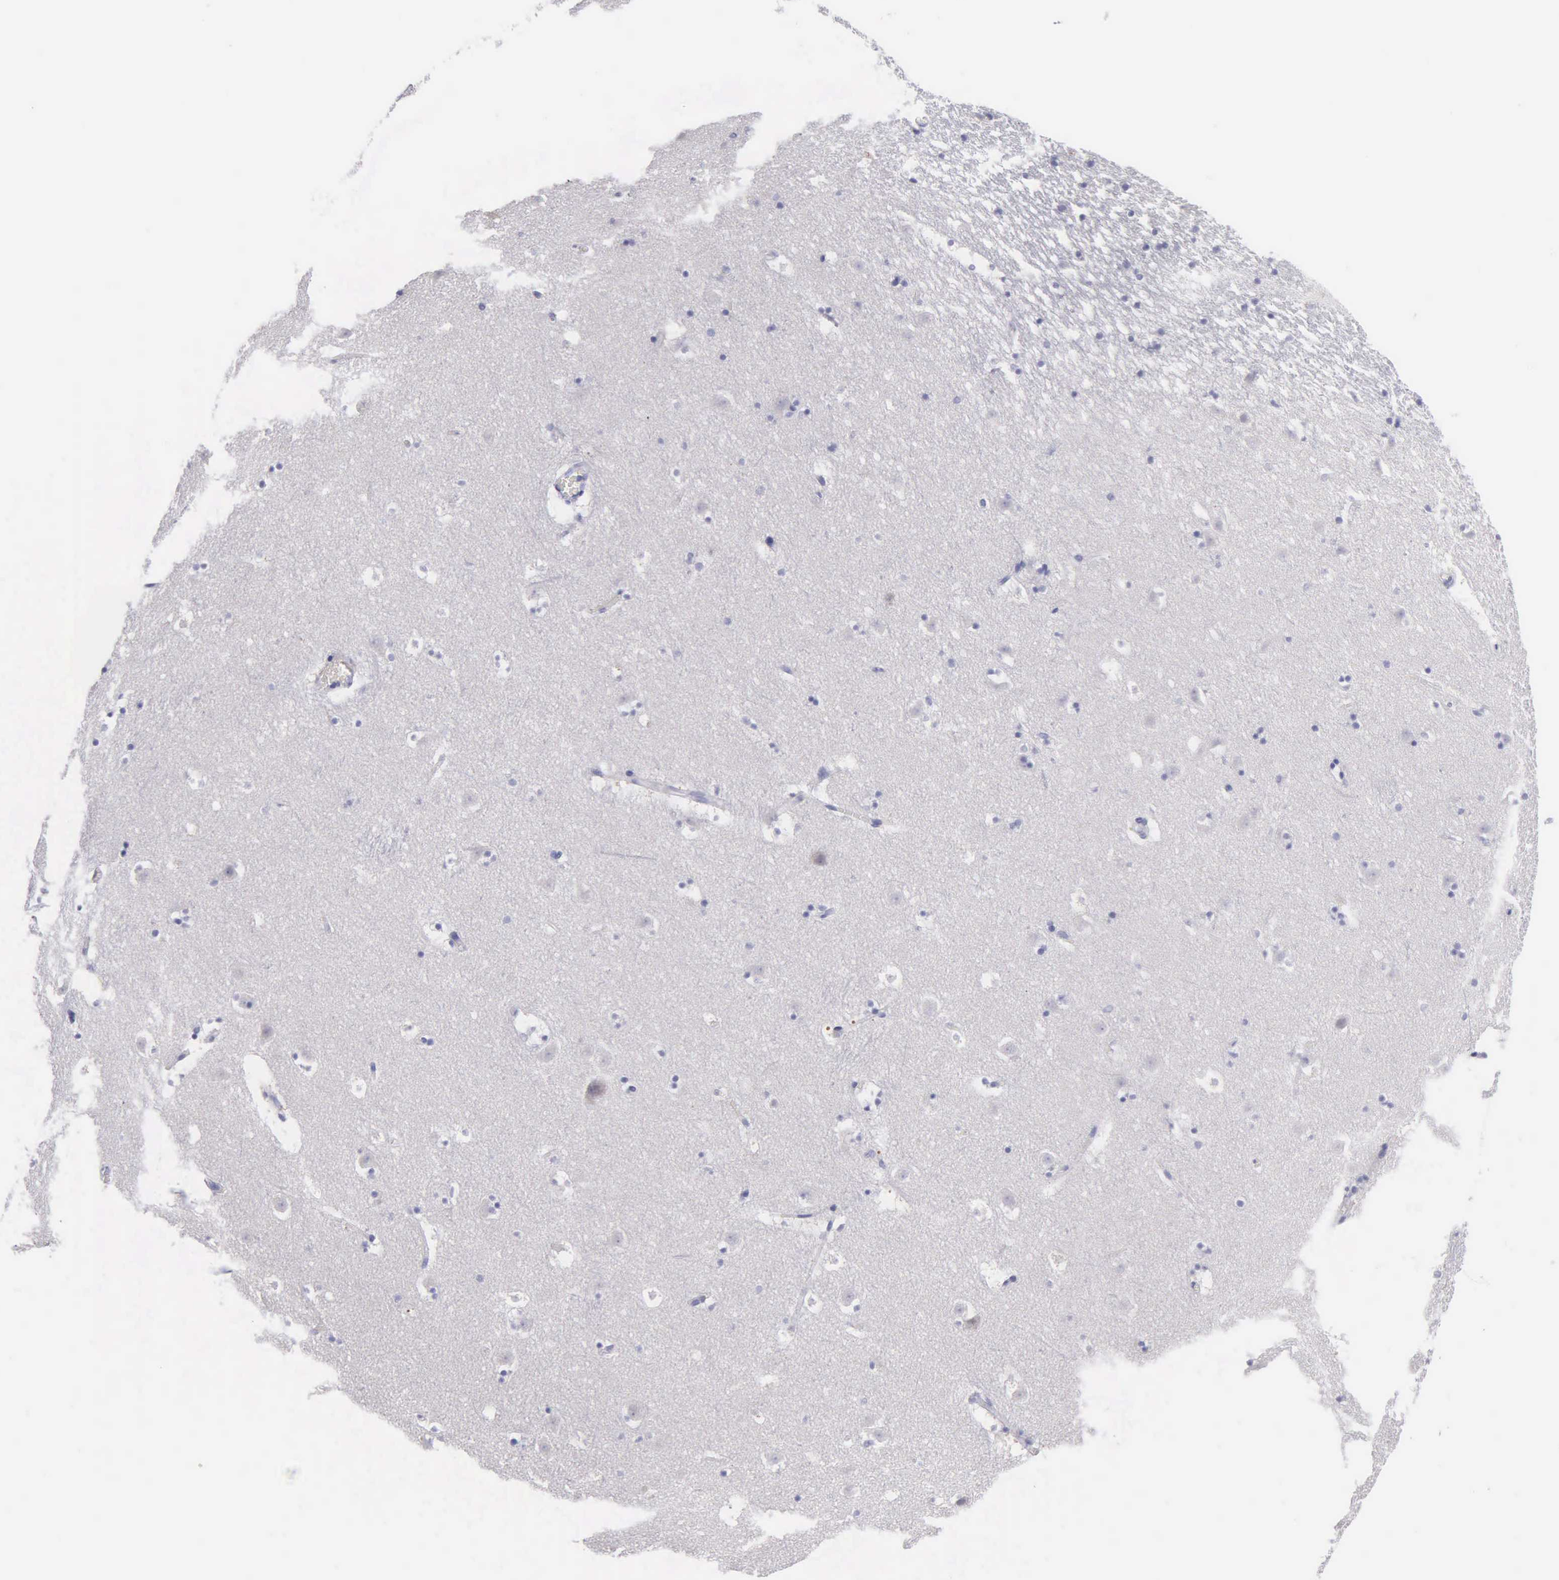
{"staining": {"intensity": "negative", "quantity": "none", "location": "none"}, "tissue": "caudate", "cell_type": "Glial cells", "image_type": "normal", "snomed": [{"axis": "morphology", "description": "Normal tissue, NOS"}, {"axis": "topography", "description": "Lateral ventricle wall"}], "caption": "There is no significant staining in glial cells of caudate. (DAB (3,3'-diaminobenzidine) immunohistochemistry (IHC) with hematoxylin counter stain).", "gene": "FBLN5", "patient": {"sex": "male", "age": 45}}